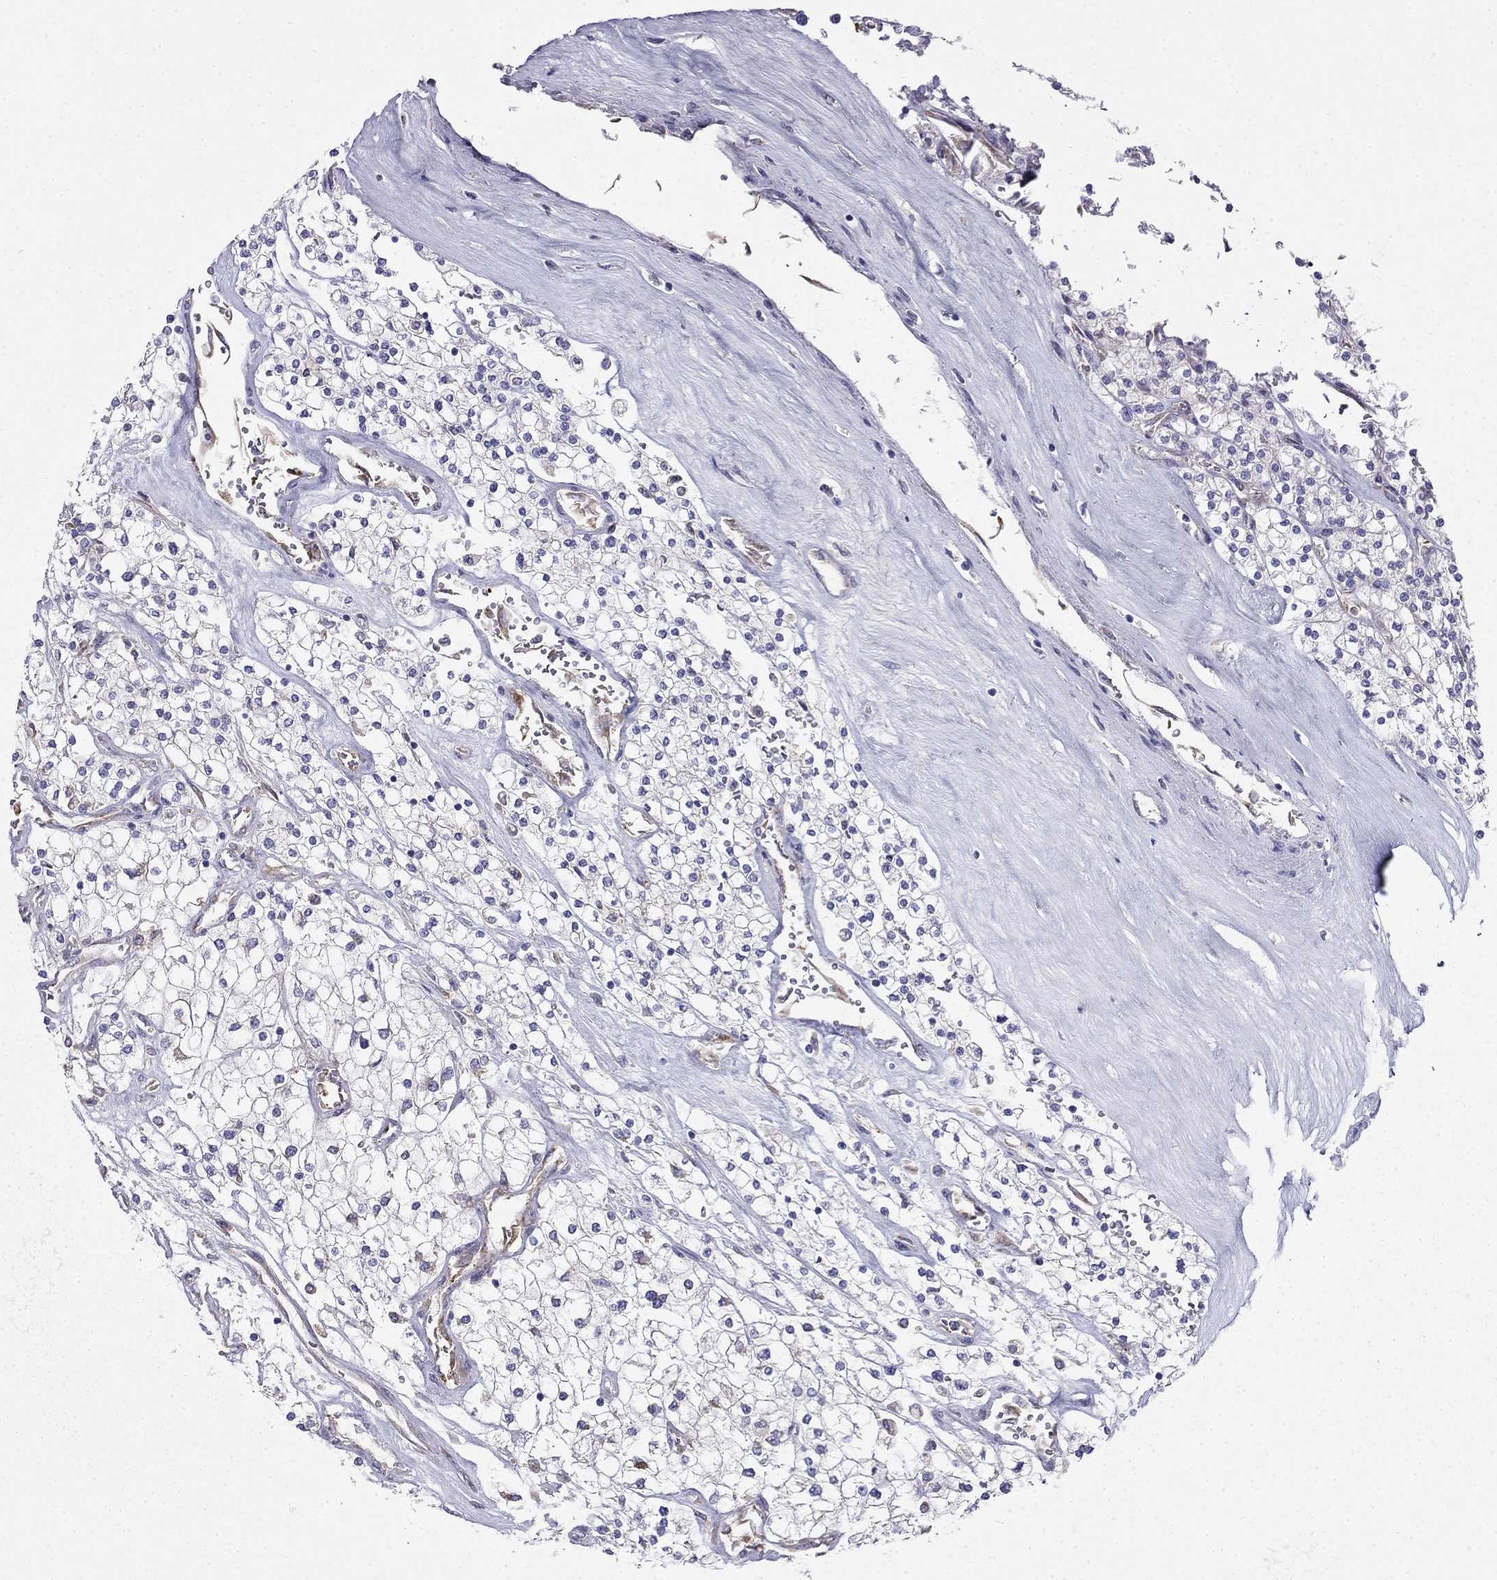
{"staining": {"intensity": "negative", "quantity": "none", "location": "none"}, "tissue": "renal cancer", "cell_type": "Tumor cells", "image_type": "cancer", "snomed": [{"axis": "morphology", "description": "Adenocarcinoma, NOS"}, {"axis": "topography", "description": "Kidney"}], "caption": "IHC histopathology image of renal adenocarcinoma stained for a protein (brown), which exhibits no positivity in tumor cells.", "gene": "LONRF2", "patient": {"sex": "male", "age": 80}}